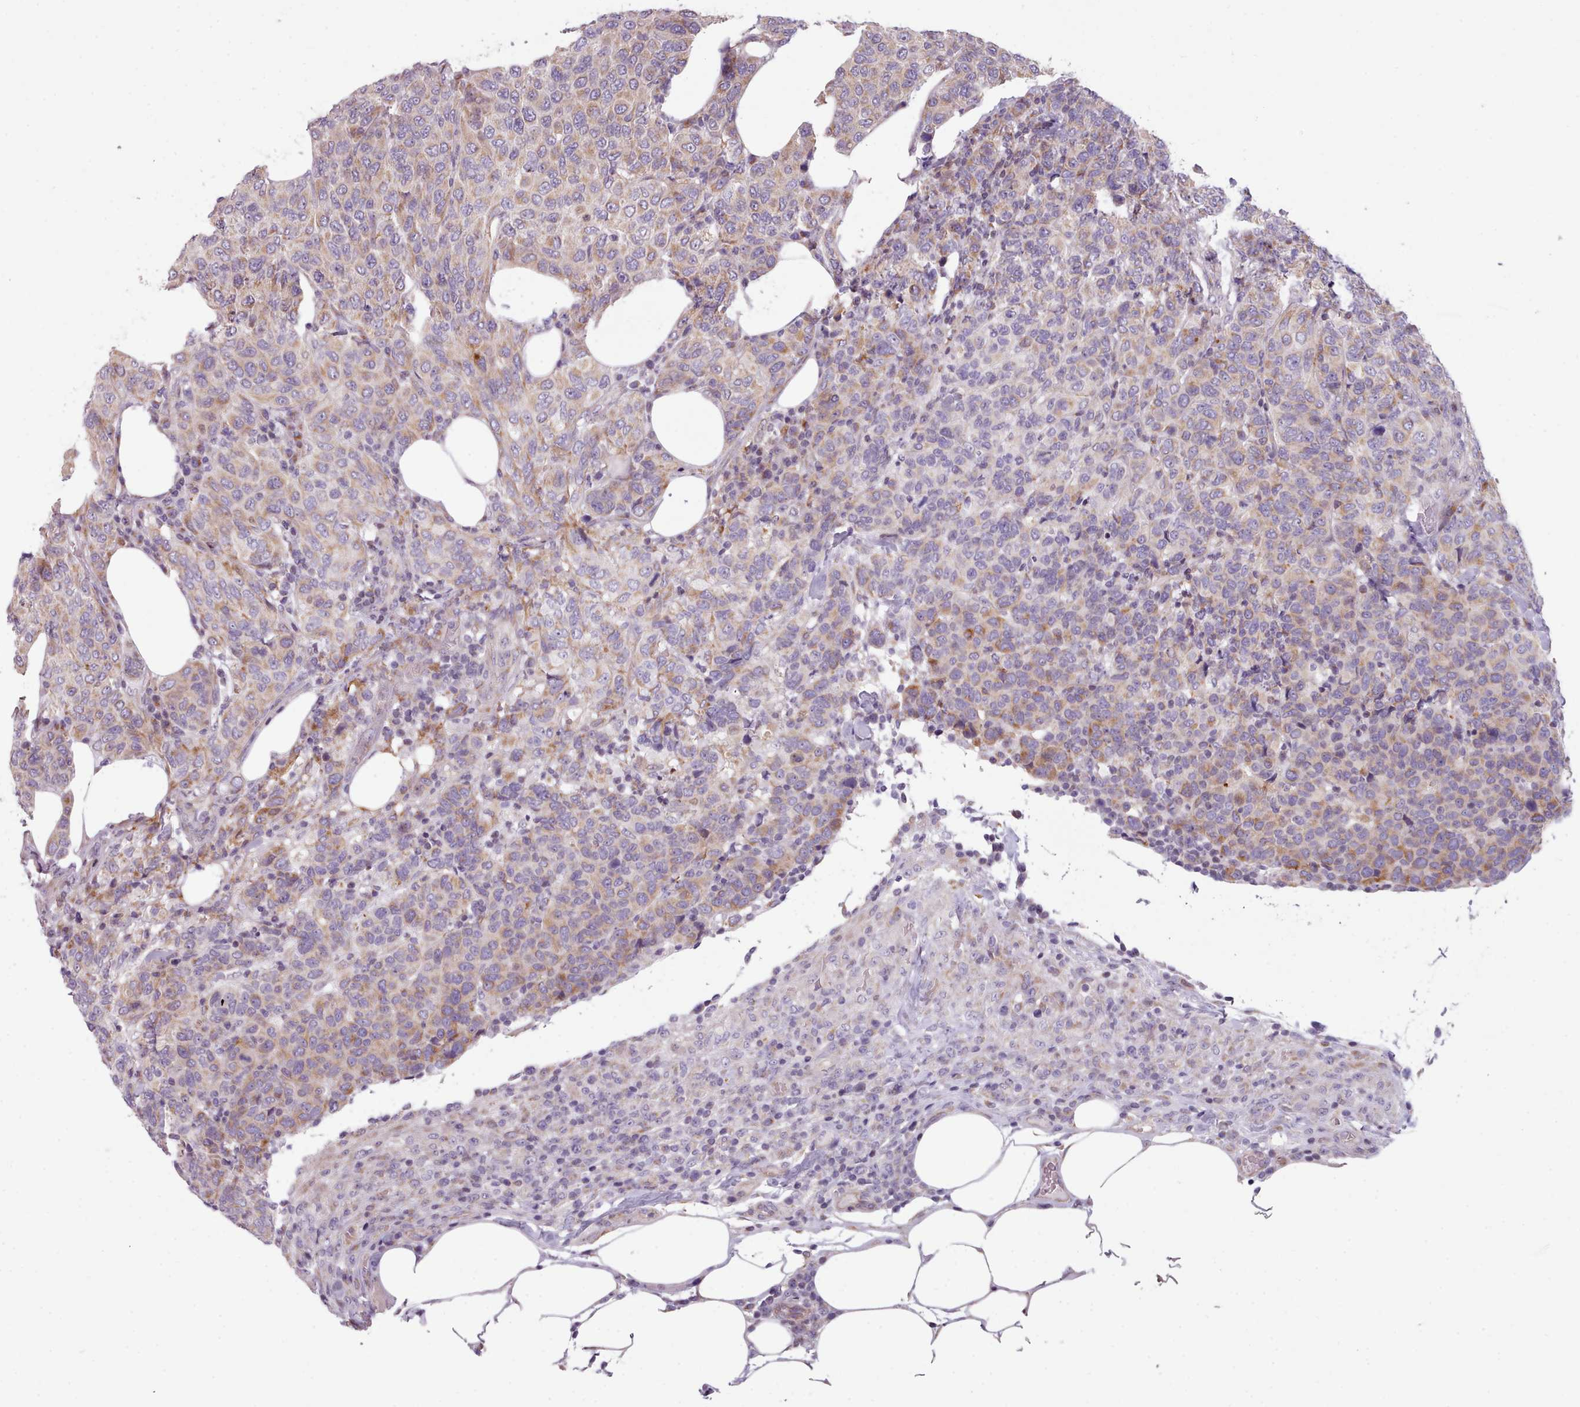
{"staining": {"intensity": "weak", "quantity": "25%-75%", "location": "cytoplasmic/membranous"}, "tissue": "breast cancer", "cell_type": "Tumor cells", "image_type": "cancer", "snomed": [{"axis": "morphology", "description": "Duct carcinoma"}, {"axis": "topography", "description": "Breast"}], "caption": "Weak cytoplasmic/membranous staining for a protein is seen in approximately 25%-75% of tumor cells of breast cancer (invasive ductal carcinoma) using IHC.", "gene": "SLC52A3", "patient": {"sex": "female", "age": 55}}